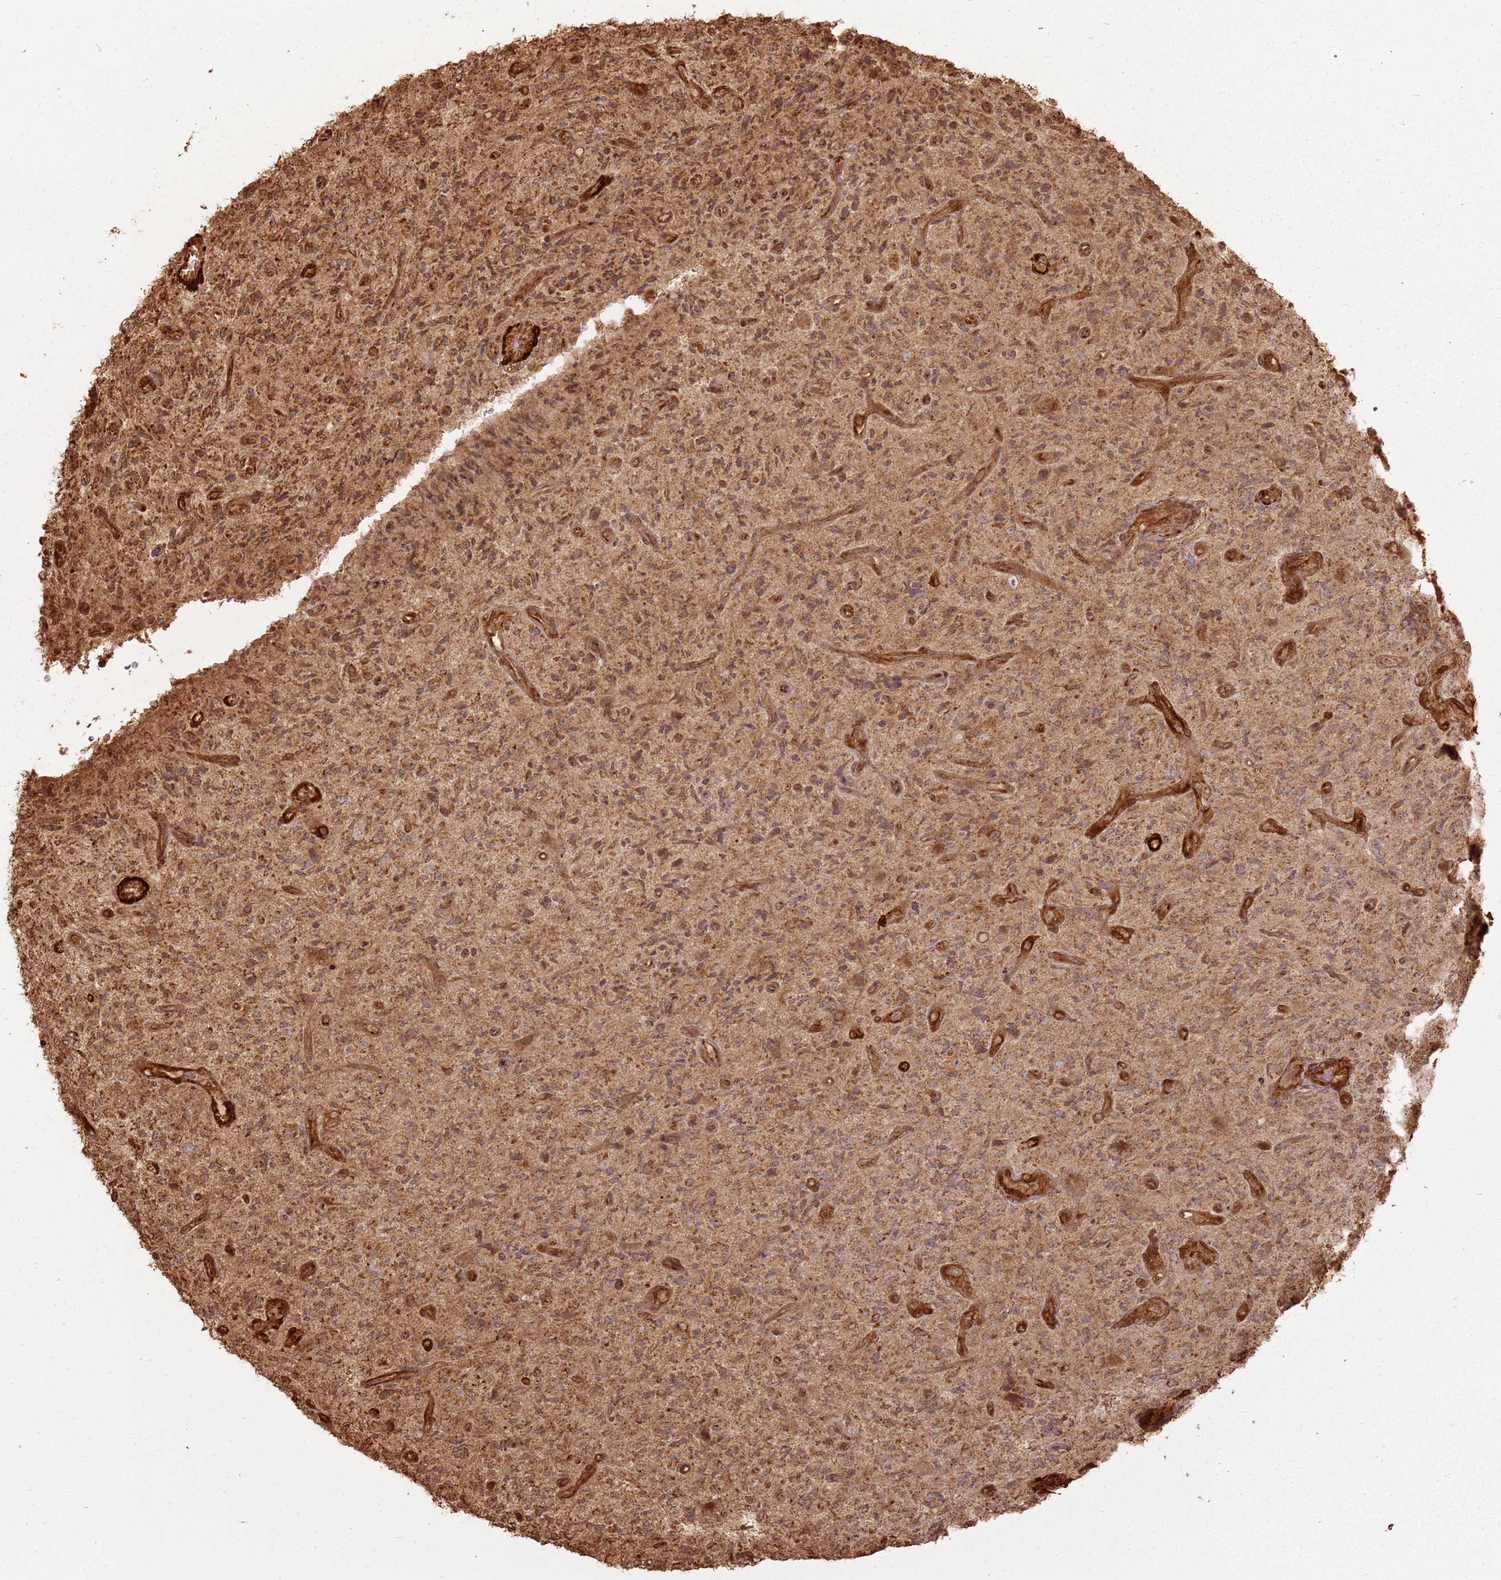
{"staining": {"intensity": "moderate", "quantity": ">75%", "location": "cytoplasmic/membranous"}, "tissue": "glioma", "cell_type": "Tumor cells", "image_type": "cancer", "snomed": [{"axis": "morphology", "description": "Glioma, malignant, High grade"}, {"axis": "topography", "description": "Brain"}], "caption": "Malignant glioma (high-grade) stained with DAB immunohistochemistry (IHC) shows medium levels of moderate cytoplasmic/membranous expression in about >75% of tumor cells. (brown staining indicates protein expression, while blue staining denotes nuclei).", "gene": "DDX59", "patient": {"sex": "male", "age": 47}}